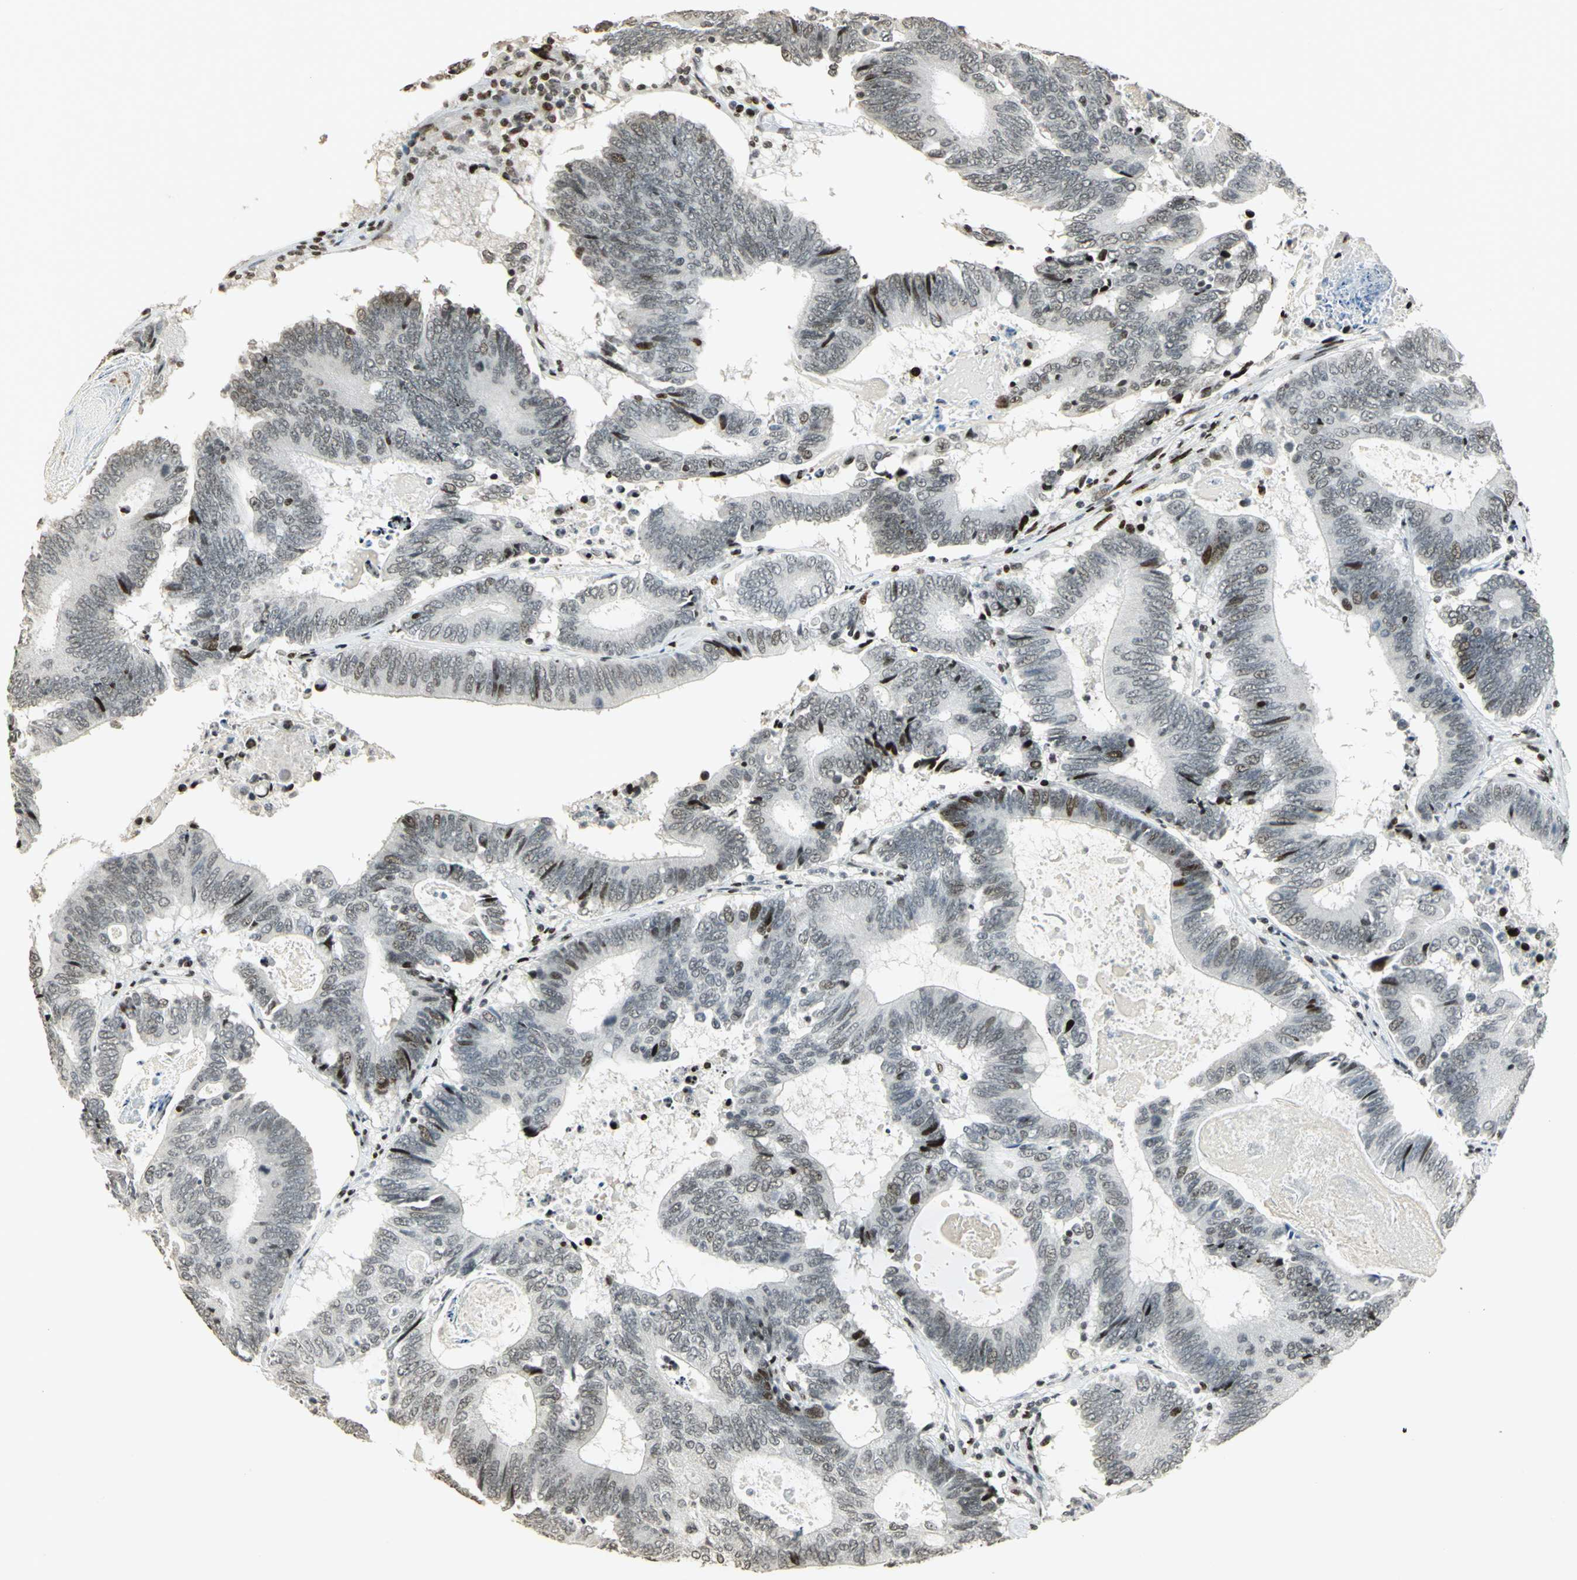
{"staining": {"intensity": "weak", "quantity": "25%-75%", "location": "nuclear"}, "tissue": "colorectal cancer", "cell_type": "Tumor cells", "image_type": "cancer", "snomed": [{"axis": "morphology", "description": "Adenocarcinoma, NOS"}, {"axis": "topography", "description": "Colon"}], "caption": "Protein positivity by immunohistochemistry demonstrates weak nuclear expression in about 25%-75% of tumor cells in colorectal cancer.", "gene": "KDM1A", "patient": {"sex": "female", "age": 78}}